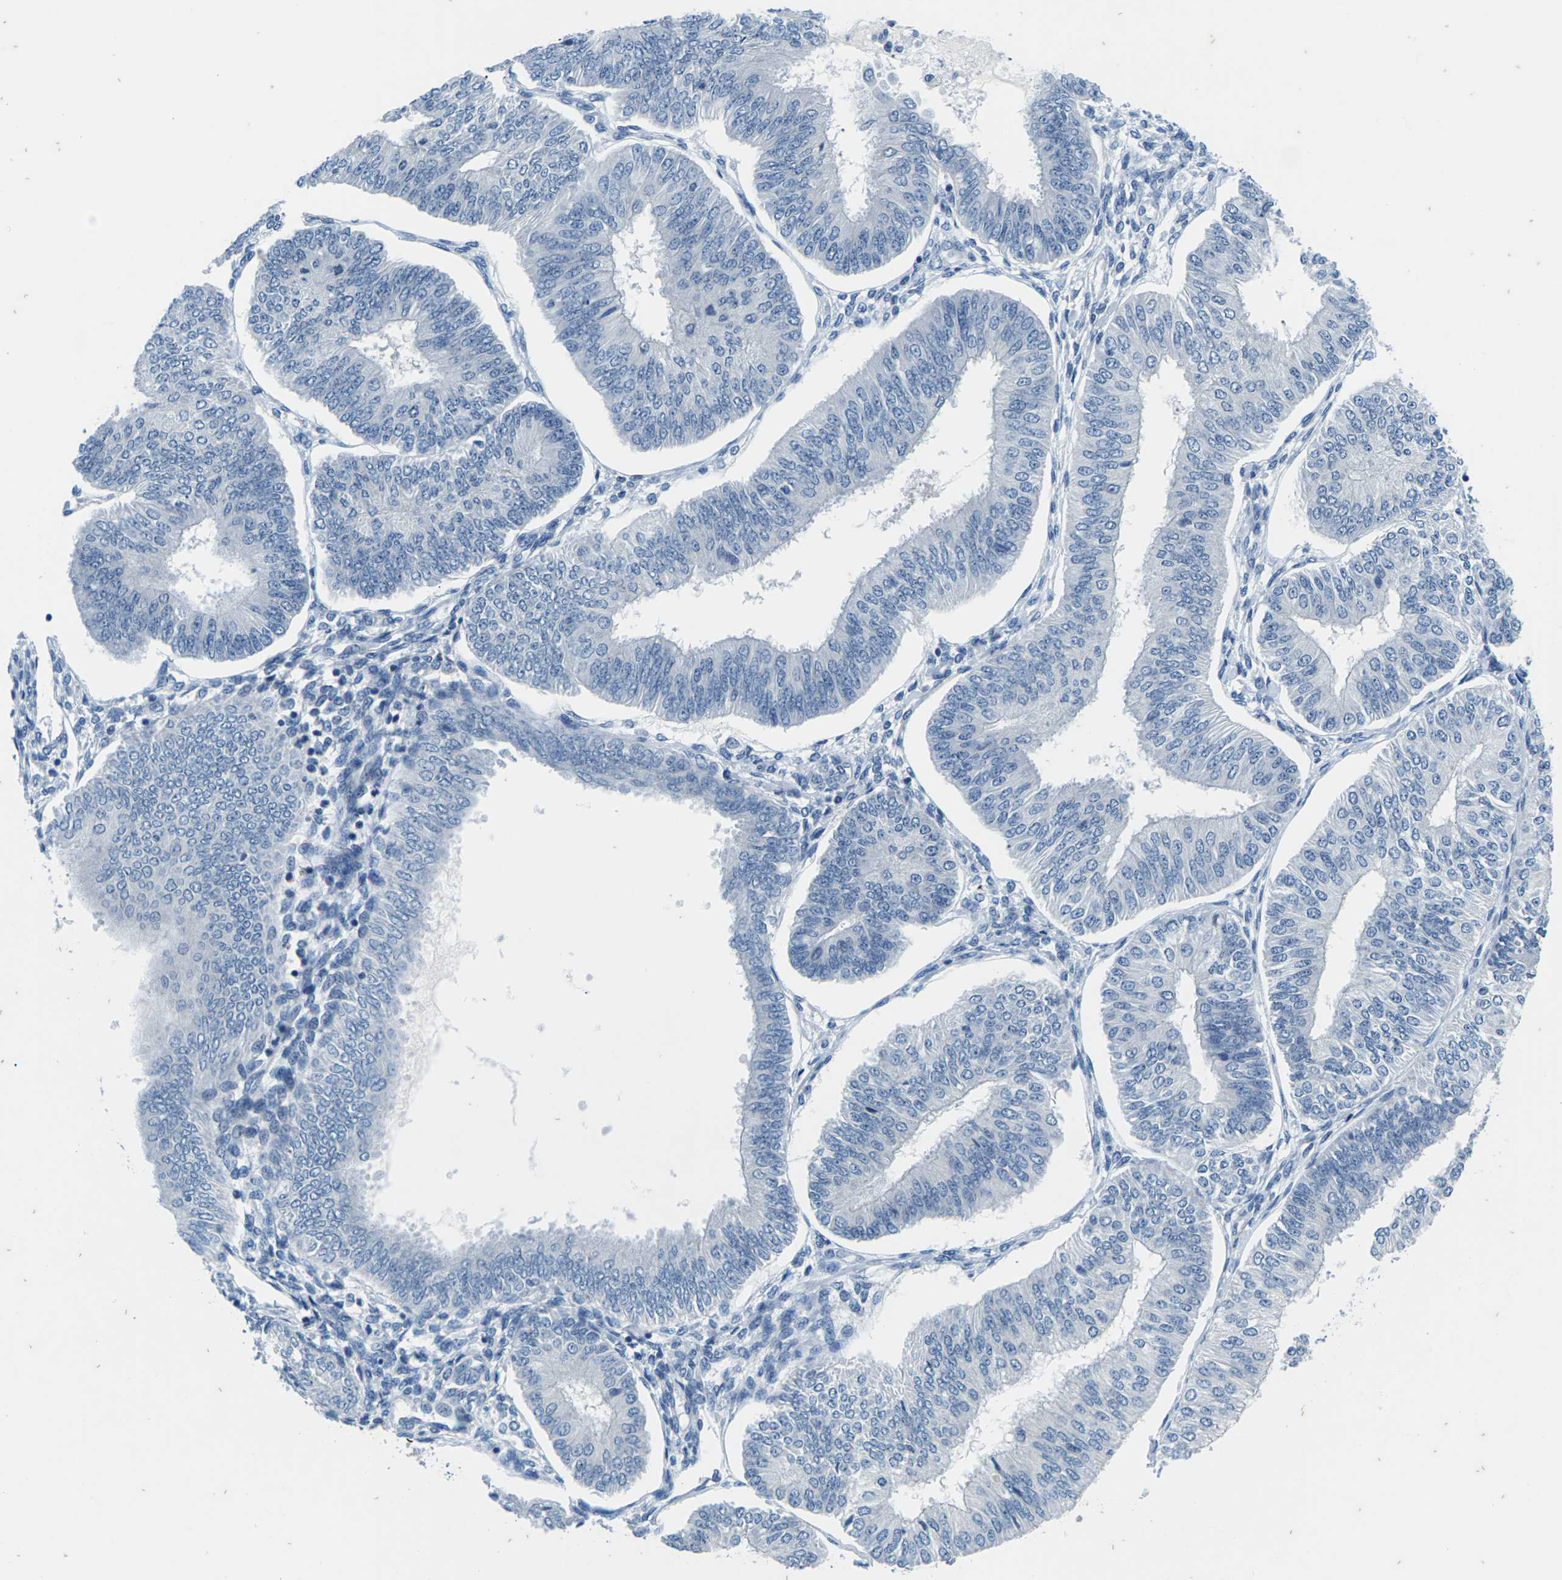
{"staining": {"intensity": "negative", "quantity": "none", "location": "none"}, "tissue": "endometrial cancer", "cell_type": "Tumor cells", "image_type": "cancer", "snomed": [{"axis": "morphology", "description": "Adenocarcinoma, NOS"}, {"axis": "topography", "description": "Endometrium"}], "caption": "Protein analysis of endometrial adenocarcinoma reveals no significant positivity in tumor cells.", "gene": "UMOD", "patient": {"sex": "female", "age": 58}}